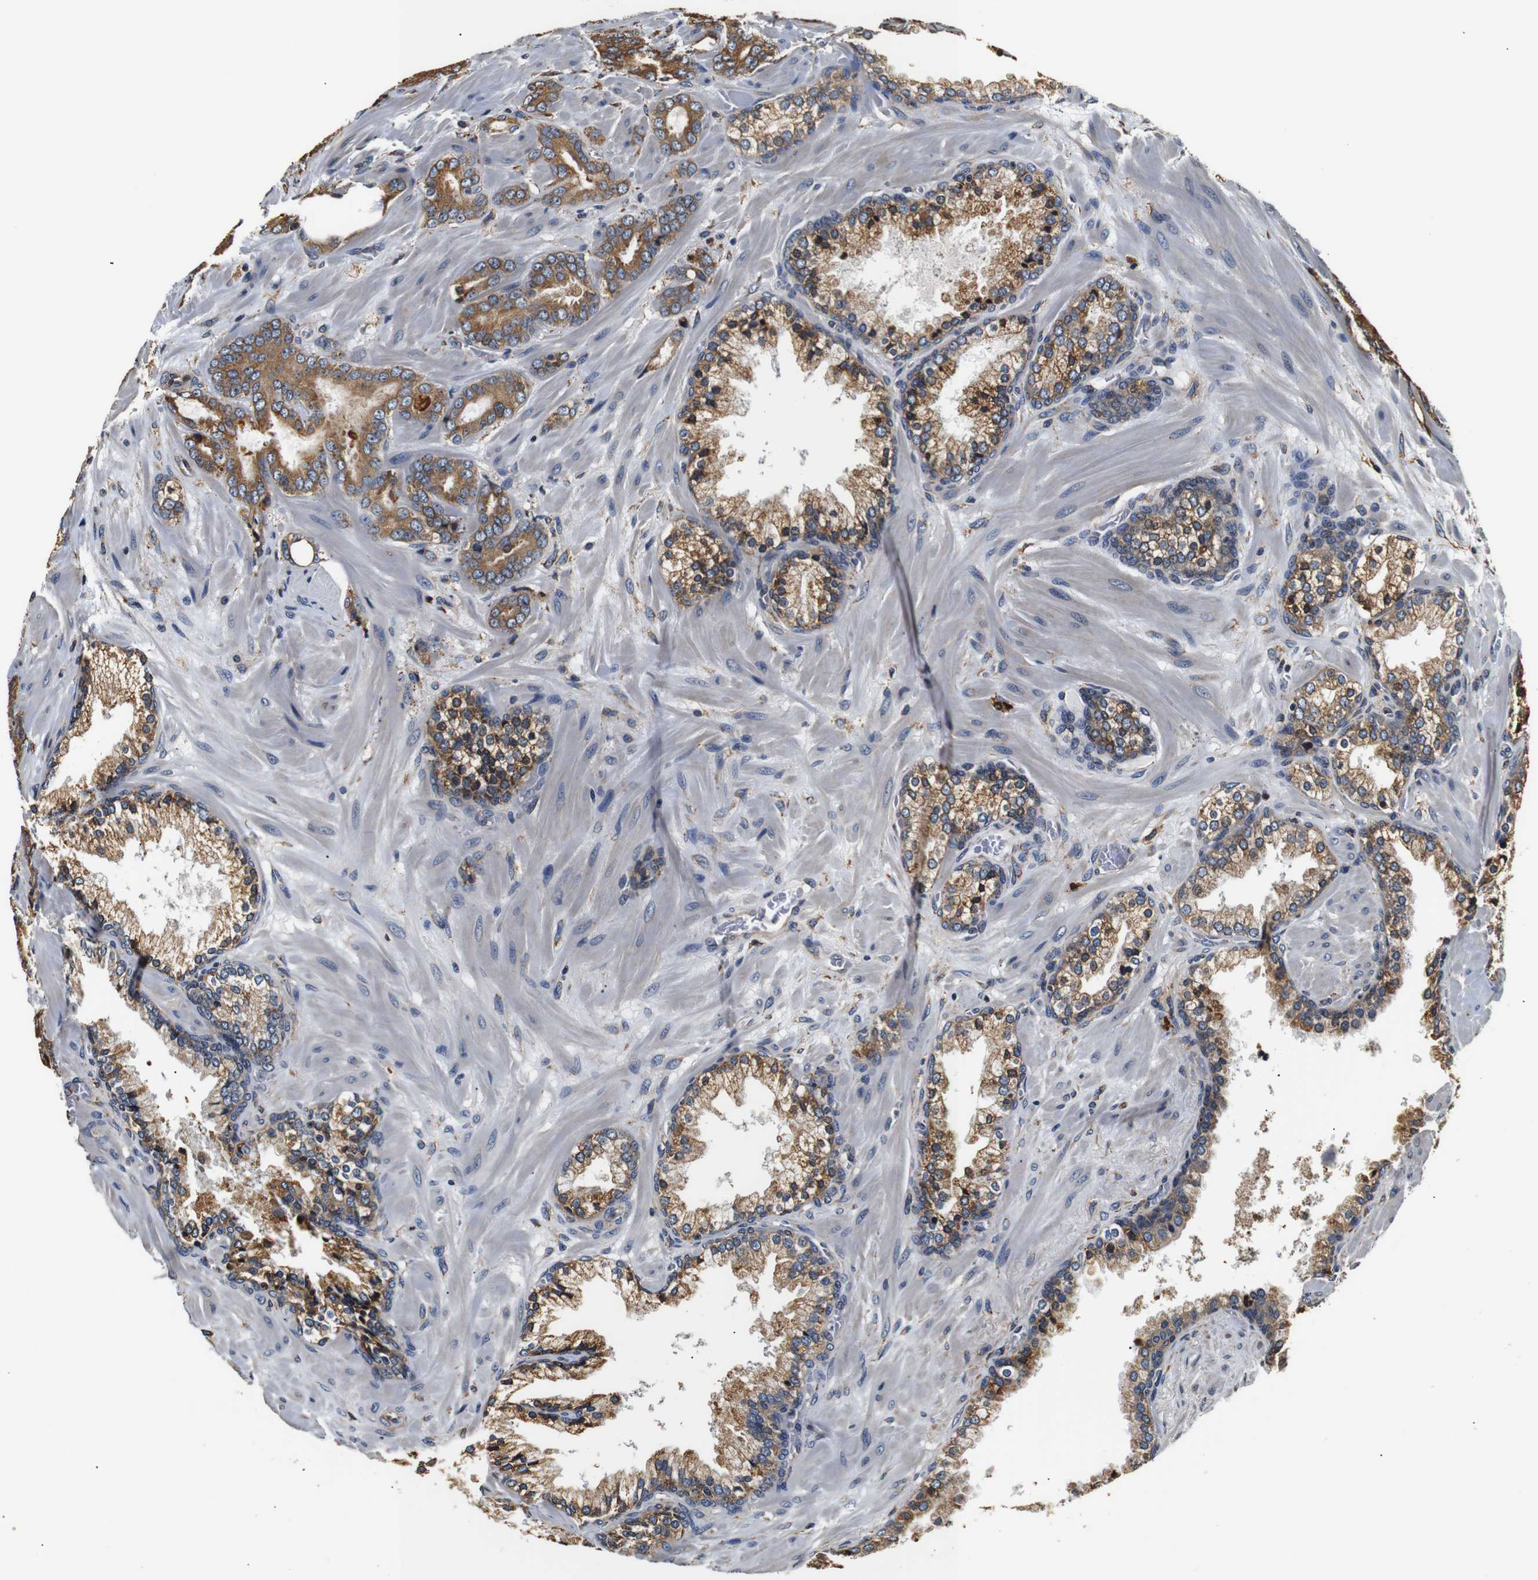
{"staining": {"intensity": "moderate", "quantity": ">75%", "location": "cytoplasmic/membranous"}, "tissue": "prostate cancer", "cell_type": "Tumor cells", "image_type": "cancer", "snomed": [{"axis": "morphology", "description": "Adenocarcinoma, Low grade"}, {"axis": "topography", "description": "Prostate"}], "caption": "Protein staining demonstrates moderate cytoplasmic/membranous staining in about >75% of tumor cells in prostate low-grade adenocarcinoma.", "gene": "HHIP", "patient": {"sex": "male", "age": 63}}